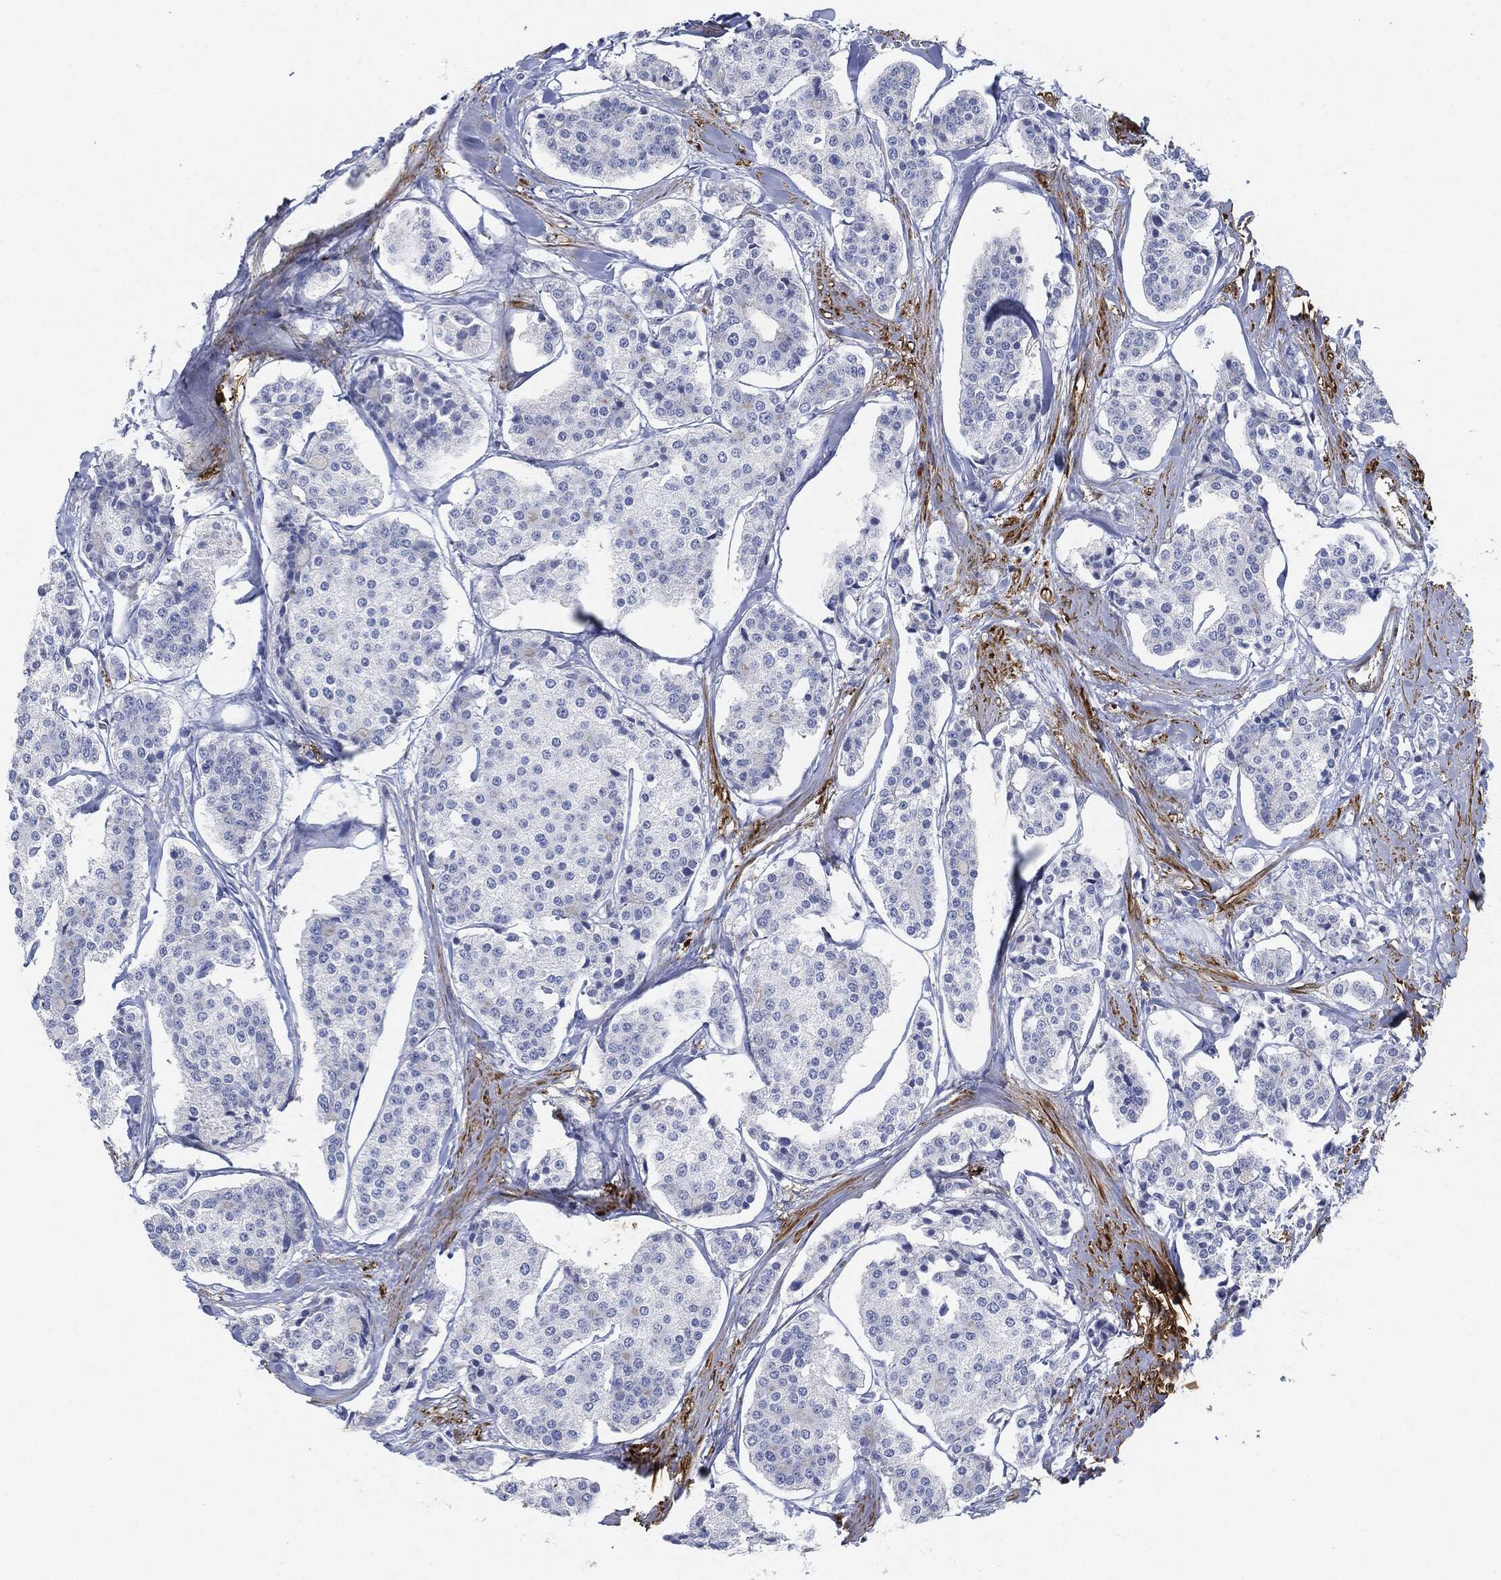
{"staining": {"intensity": "negative", "quantity": "none", "location": "none"}, "tissue": "carcinoid", "cell_type": "Tumor cells", "image_type": "cancer", "snomed": [{"axis": "morphology", "description": "Carcinoid, malignant, NOS"}, {"axis": "topography", "description": "Small intestine"}], "caption": "Histopathology image shows no significant protein expression in tumor cells of malignant carcinoid.", "gene": "TAGLN", "patient": {"sex": "female", "age": 65}}